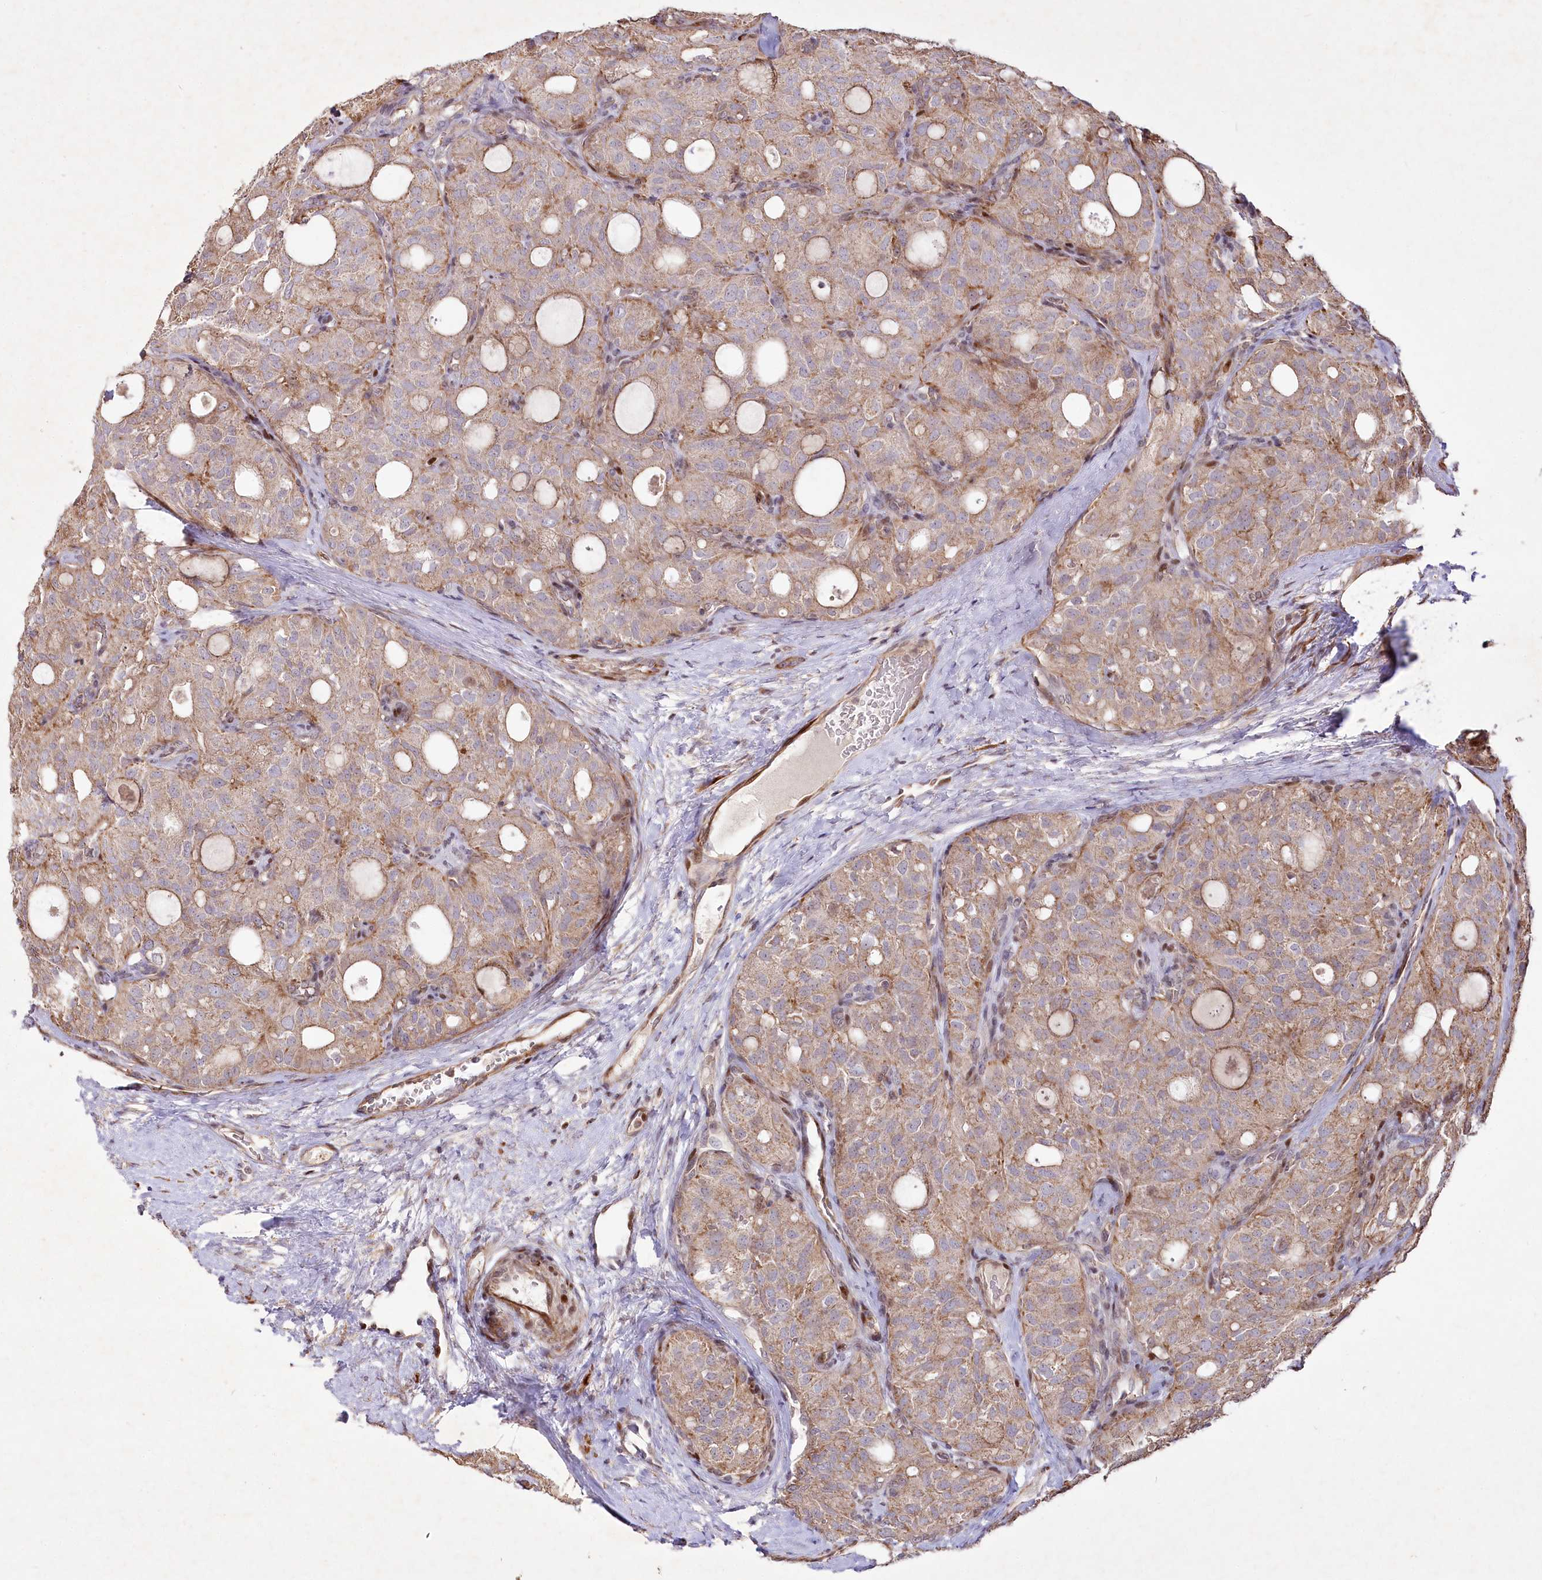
{"staining": {"intensity": "moderate", "quantity": ">75%", "location": "cytoplasmic/membranous"}, "tissue": "thyroid cancer", "cell_type": "Tumor cells", "image_type": "cancer", "snomed": [{"axis": "morphology", "description": "Follicular adenoma carcinoma, NOS"}, {"axis": "topography", "description": "Thyroid gland"}], "caption": "A high-resolution micrograph shows IHC staining of thyroid cancer (follicular adenoma carcinoma), which reveals moderate cytoplasmic/membranous positivity in approximately >75% of tumor cells.", "gene": "PSTK", "patient": {"sex": "male", "age": 75}}